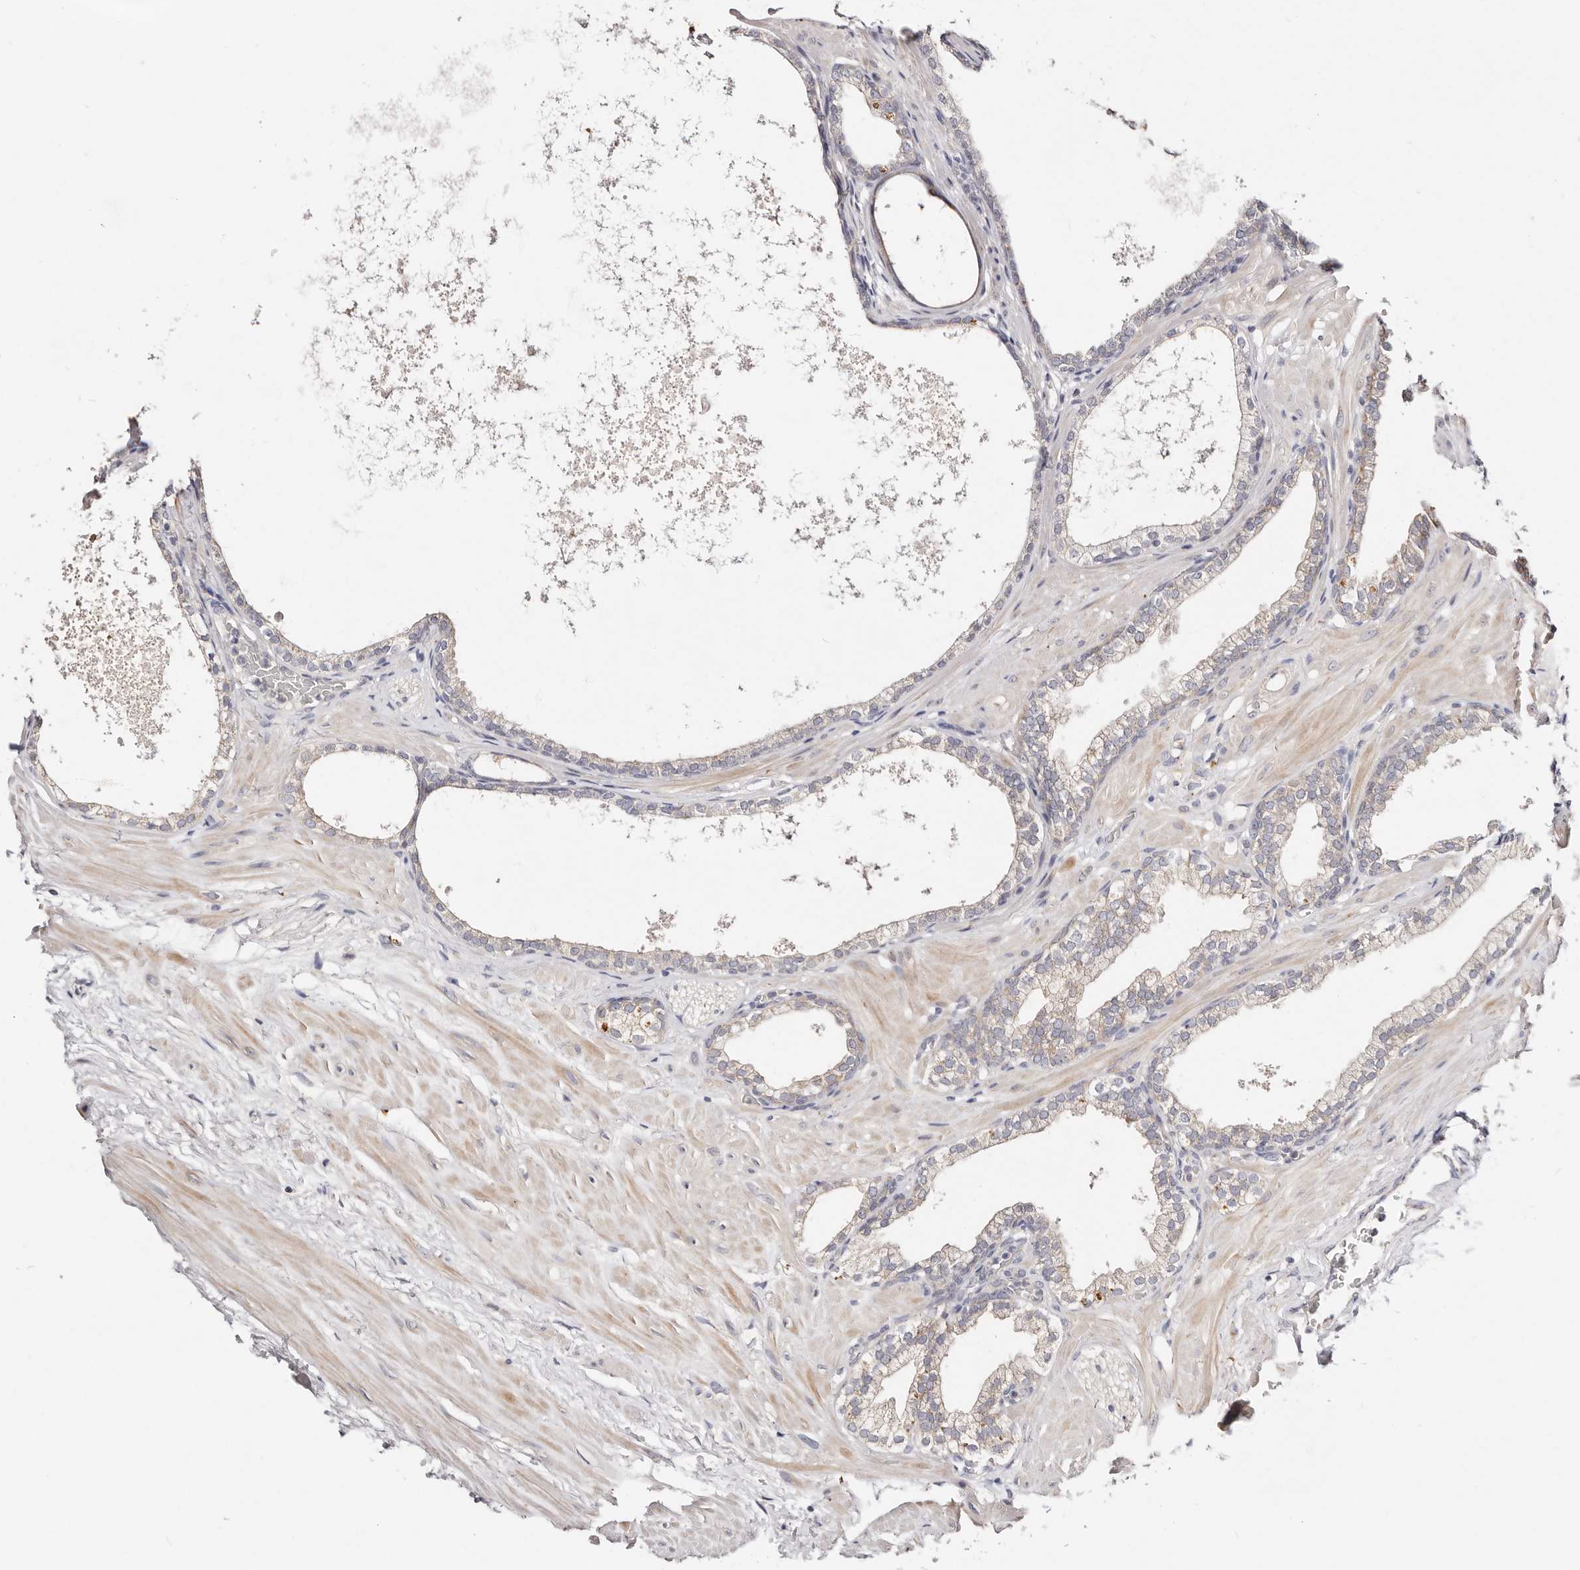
{"staining": {"intensity": "strong", "quantity": "<25%", "location": "cytoplasmic/membranous"}, "tissue": "prostate", "cell_type": "Glandular cells", "image_type": "normal", "snomed": [{"axis": "morphology", "description": "Normal tissue, NOS"}, {"axis": "morphology", "description": "Urothelial carcinoma, Low grade"}, {"axis": "topography", "description": "Urinary bladder"}, {"axis": "topography", "description": "Prostate"}], "caption": "High-power microscopy captured an IHC image of unremarkable prostate, revealing strong cytoplasmic/membranous expression in approximately <25% of glandular cells. The protein is stained brown, and the nuclei are stained in blue (DAB IHC with brightfield microscopy, high magnification).", "gene": "VIPAS39", "patient": {"sex": "male", "age": 60}}